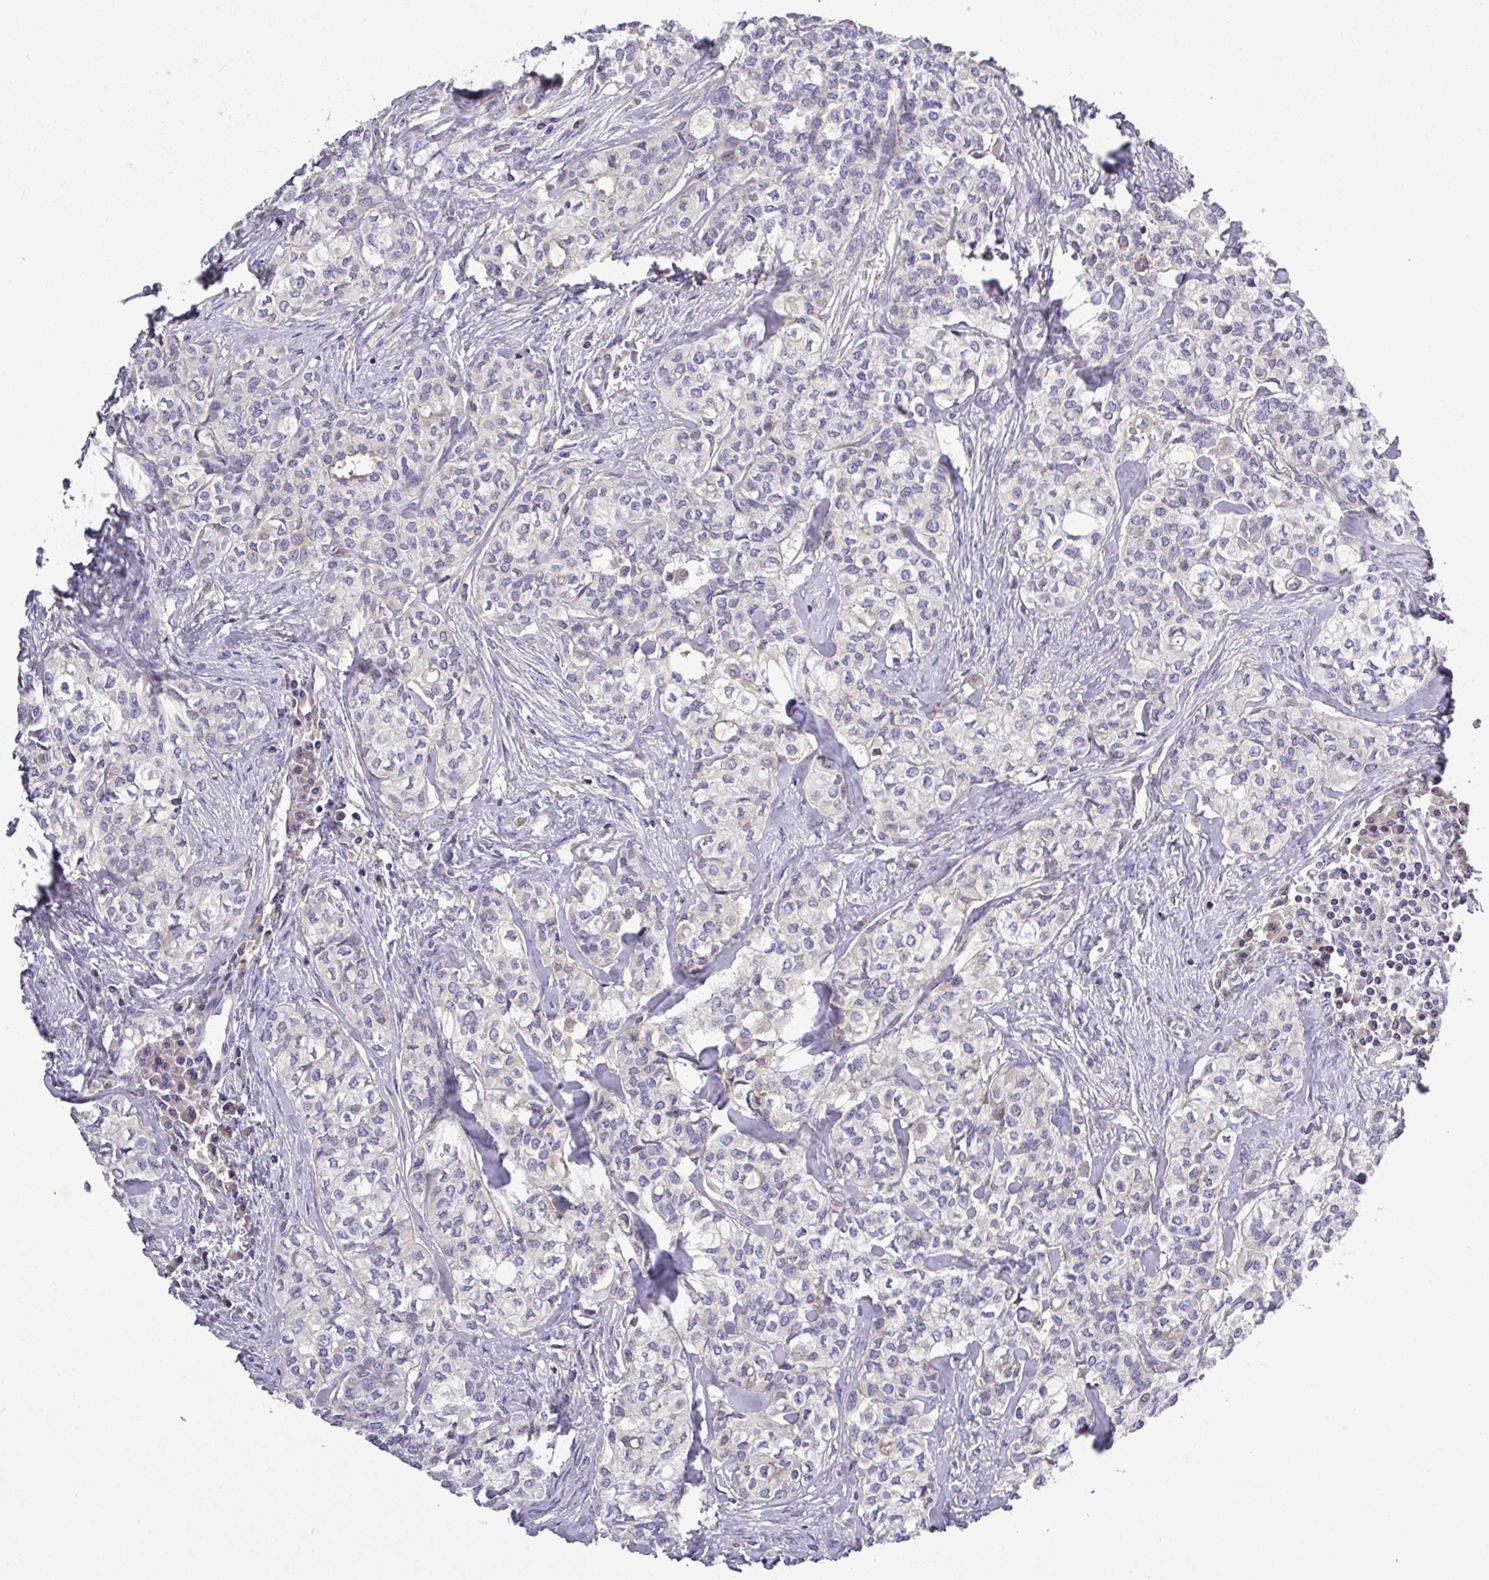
{"staining": {"intensity": "negative", "quantity": "none", "location": "none"}, "tissue": "head and neck cancer", "cell_type": "Tumor cells", "image_type": "cancer", "snomed": [{"axis": "morphology", "description": "Adenocarcinoma, NOS"}, {"axis": "topography", "description": "Head-Neck"}], "caption": "This histopathology image is of head and neck cancer stained with immunohistochemistry to label a protein in brown with the nuclei are counter-stained blue. There is no expression in tumor cells.", "gene": "TMEM62", "patient": {"sex": "male", "age": 81}}